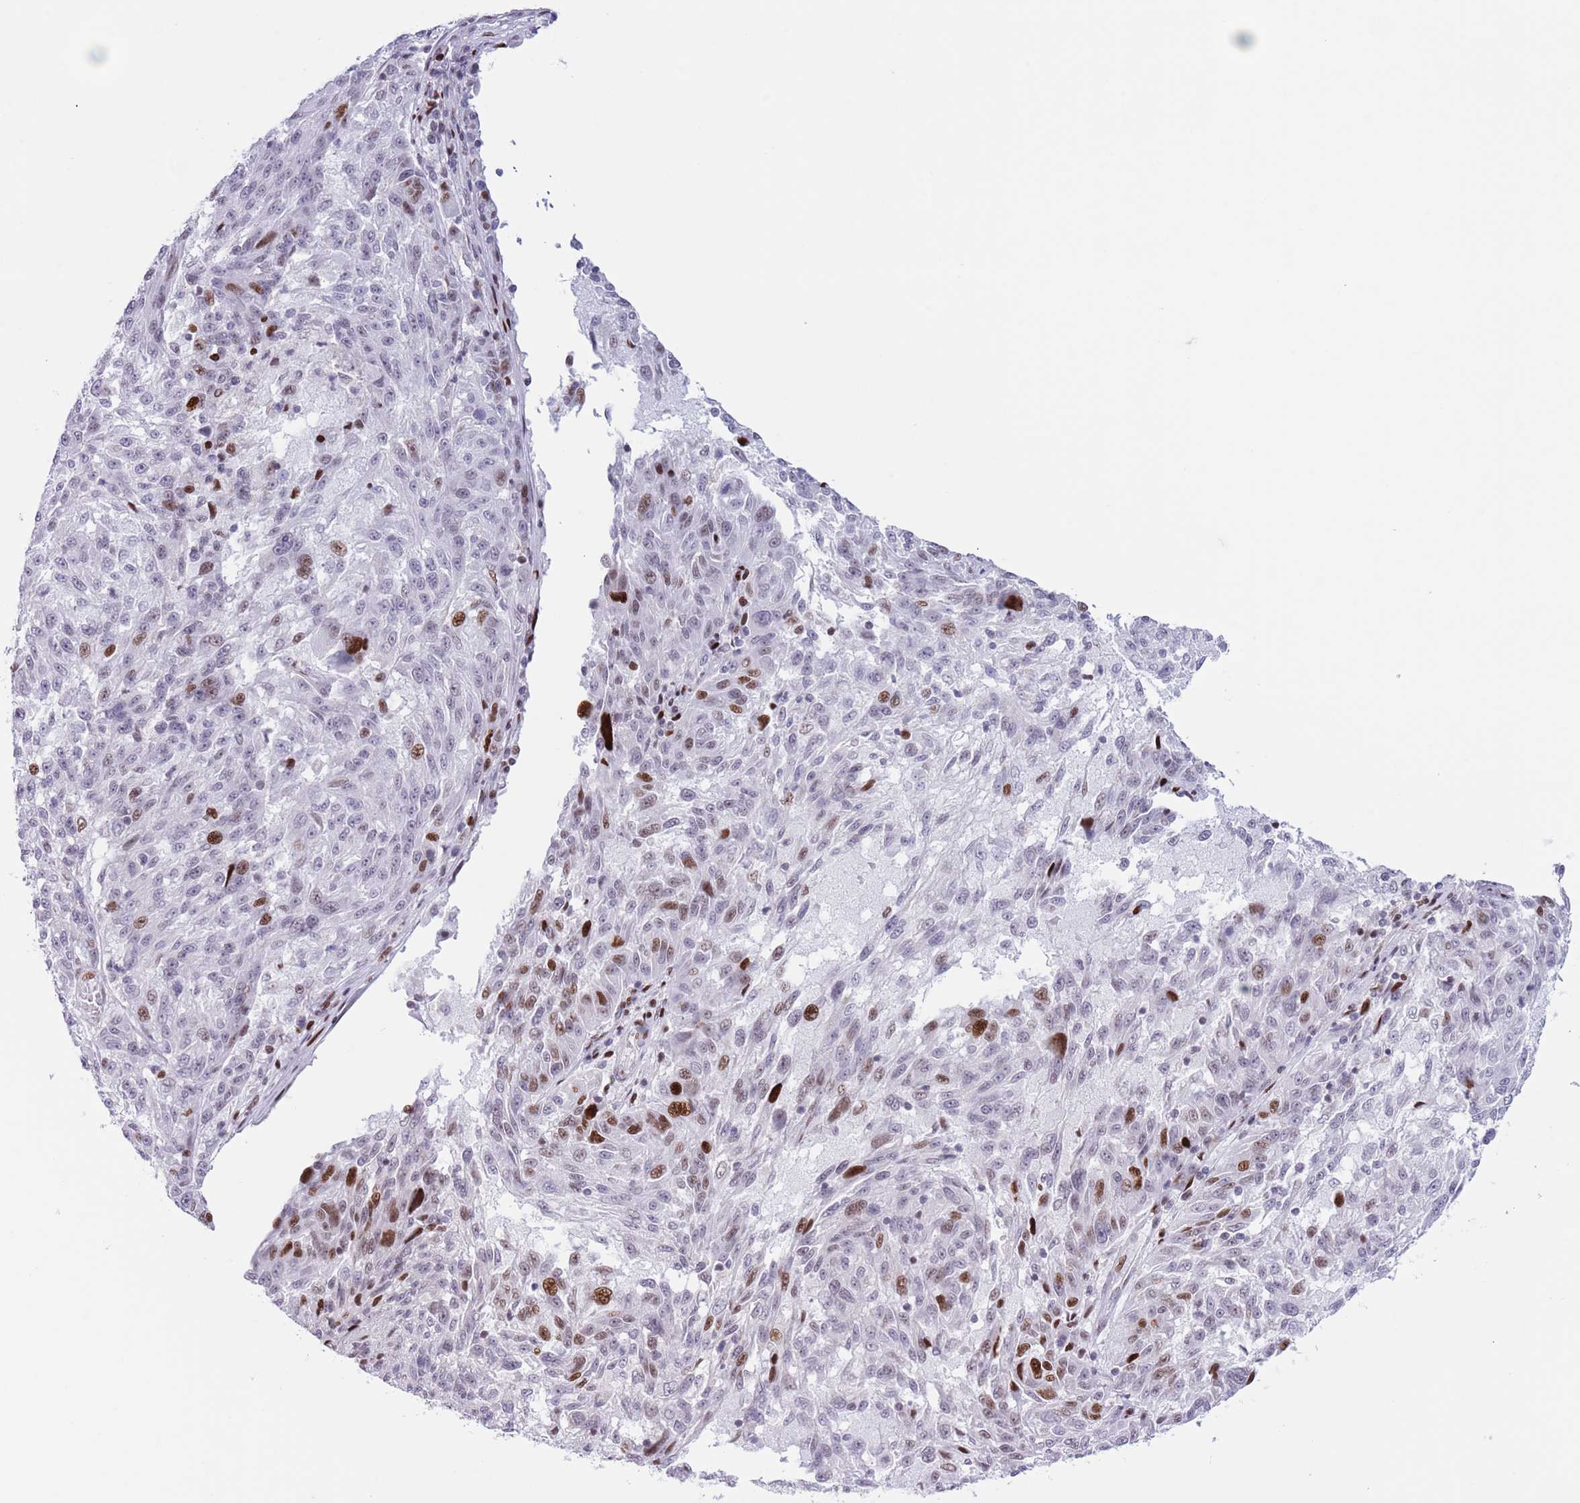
{"staining": {"intensity": "strong", "quantity": "<25%", "location": "nuclear"}, "tissue": "melanoma", "cell_type": "Tumor cells", "image_type": "cancer", "snomed": [{"axis": "morphology", "description": "Malignant melanoma, NOS"}, {"axis": "topography", "description": "Skin"}], "caption": "Brown immunohistochemical staining in human malignant melanoma shows strong nuclear staining in about <25% of tumor cells.", "gene": "MFSD10", "patient": {"sex": "male", "age": 53}}